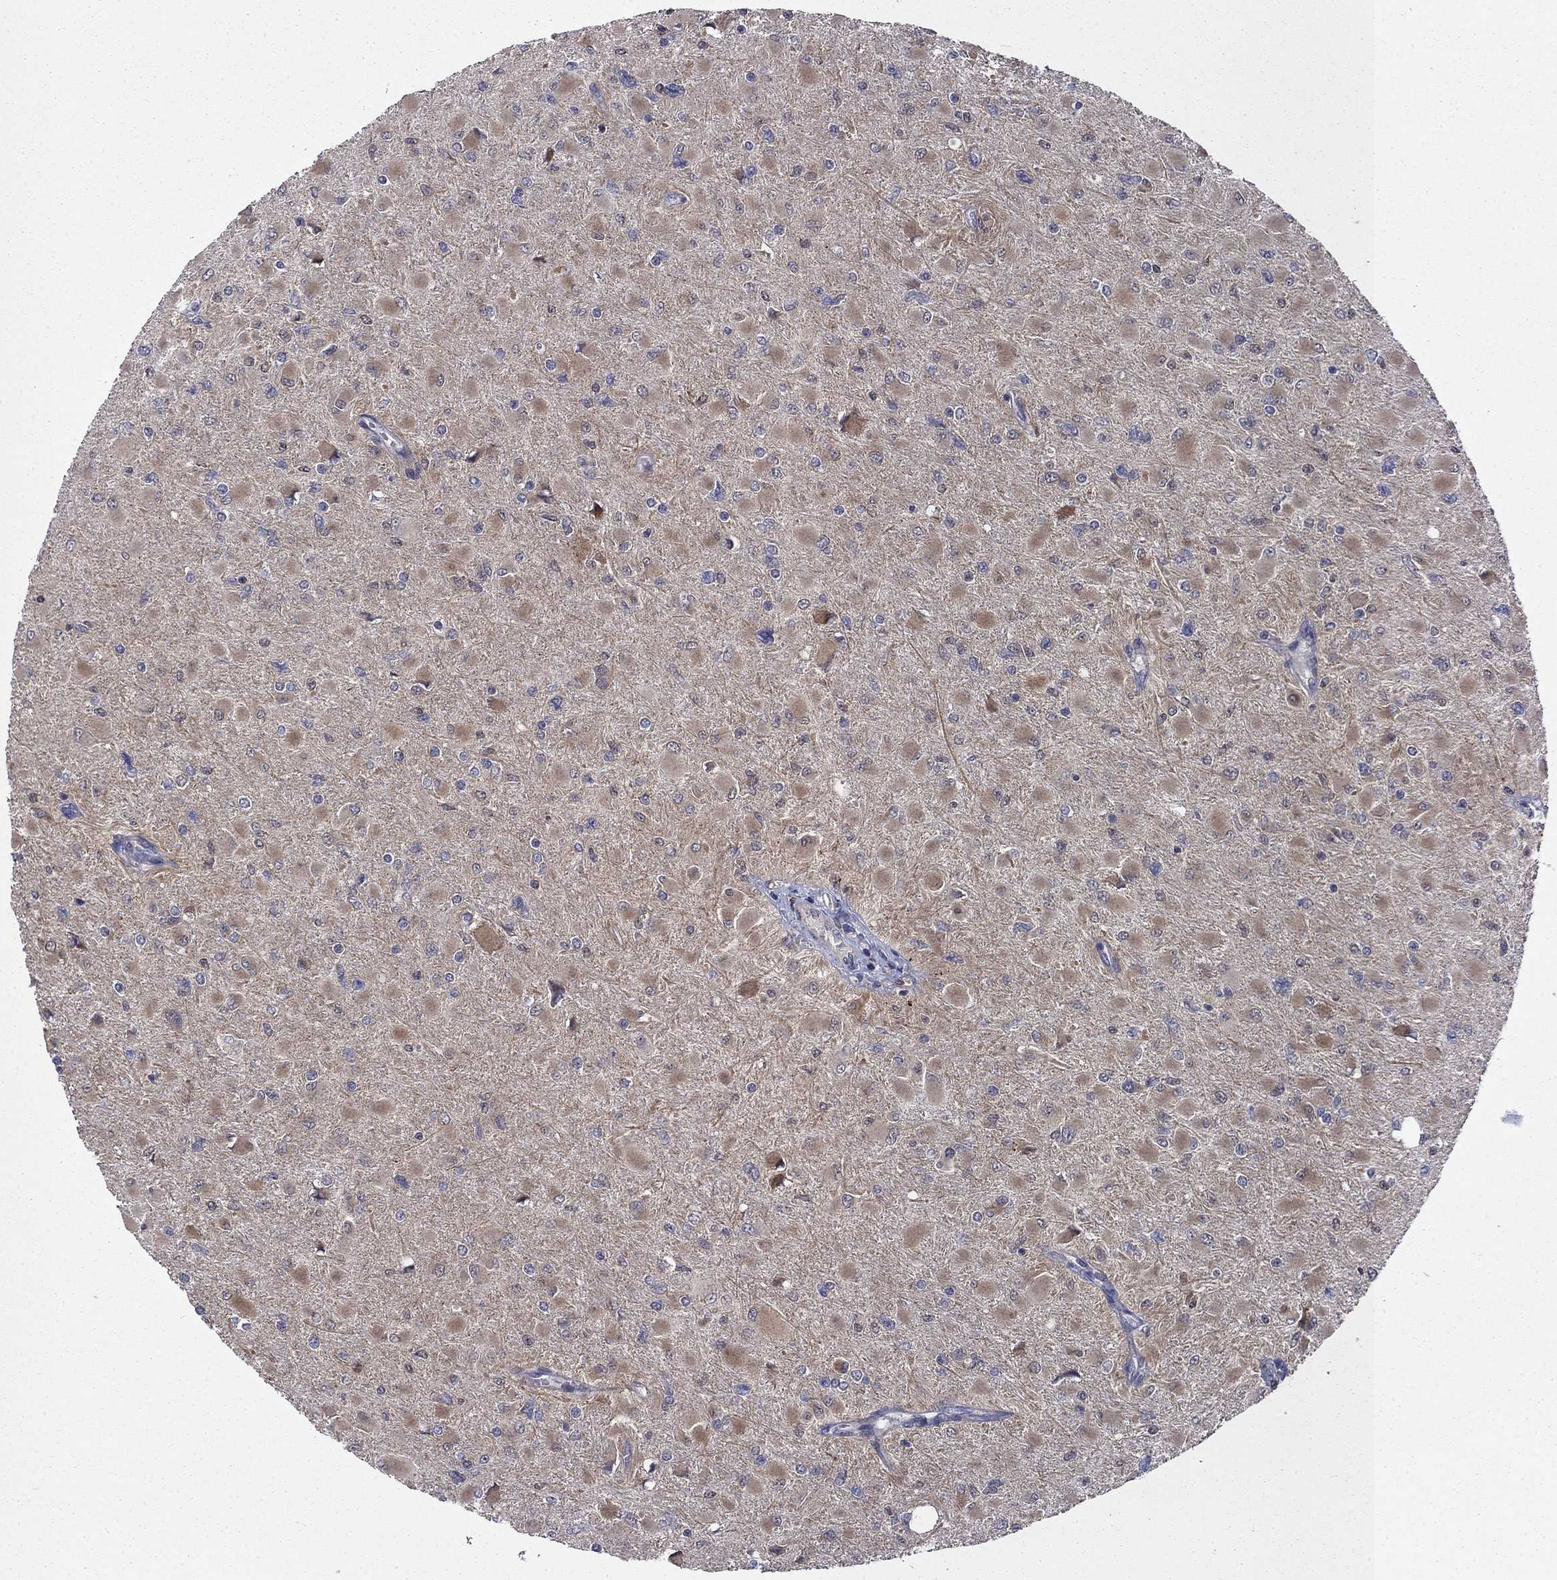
{"staining": {"intensity": "weak", "quantity": "25%-75%", "location": "cytoplasmic/membranous"}, "tissue": "glioma", "cell_type": "Tumor cells", "image_type": "cancer", "snomed": [{"axis": "morphology", "description": "Glioma, malignant, High grade"}, {"axis": "topography", "description": "Cerebral cortex"}], "caption": "IHC histopathology image of neoplastic tissue: glioma stained using immunohistochemistry demonstrates low levels of weak protein expression localized specifically in the cytoplasmic/membranous of tumor cells, appearing as a cytoplasmic/membranous brown color.", "gene": "TPMT", "patient": {"sex": "female", "age": 36}}